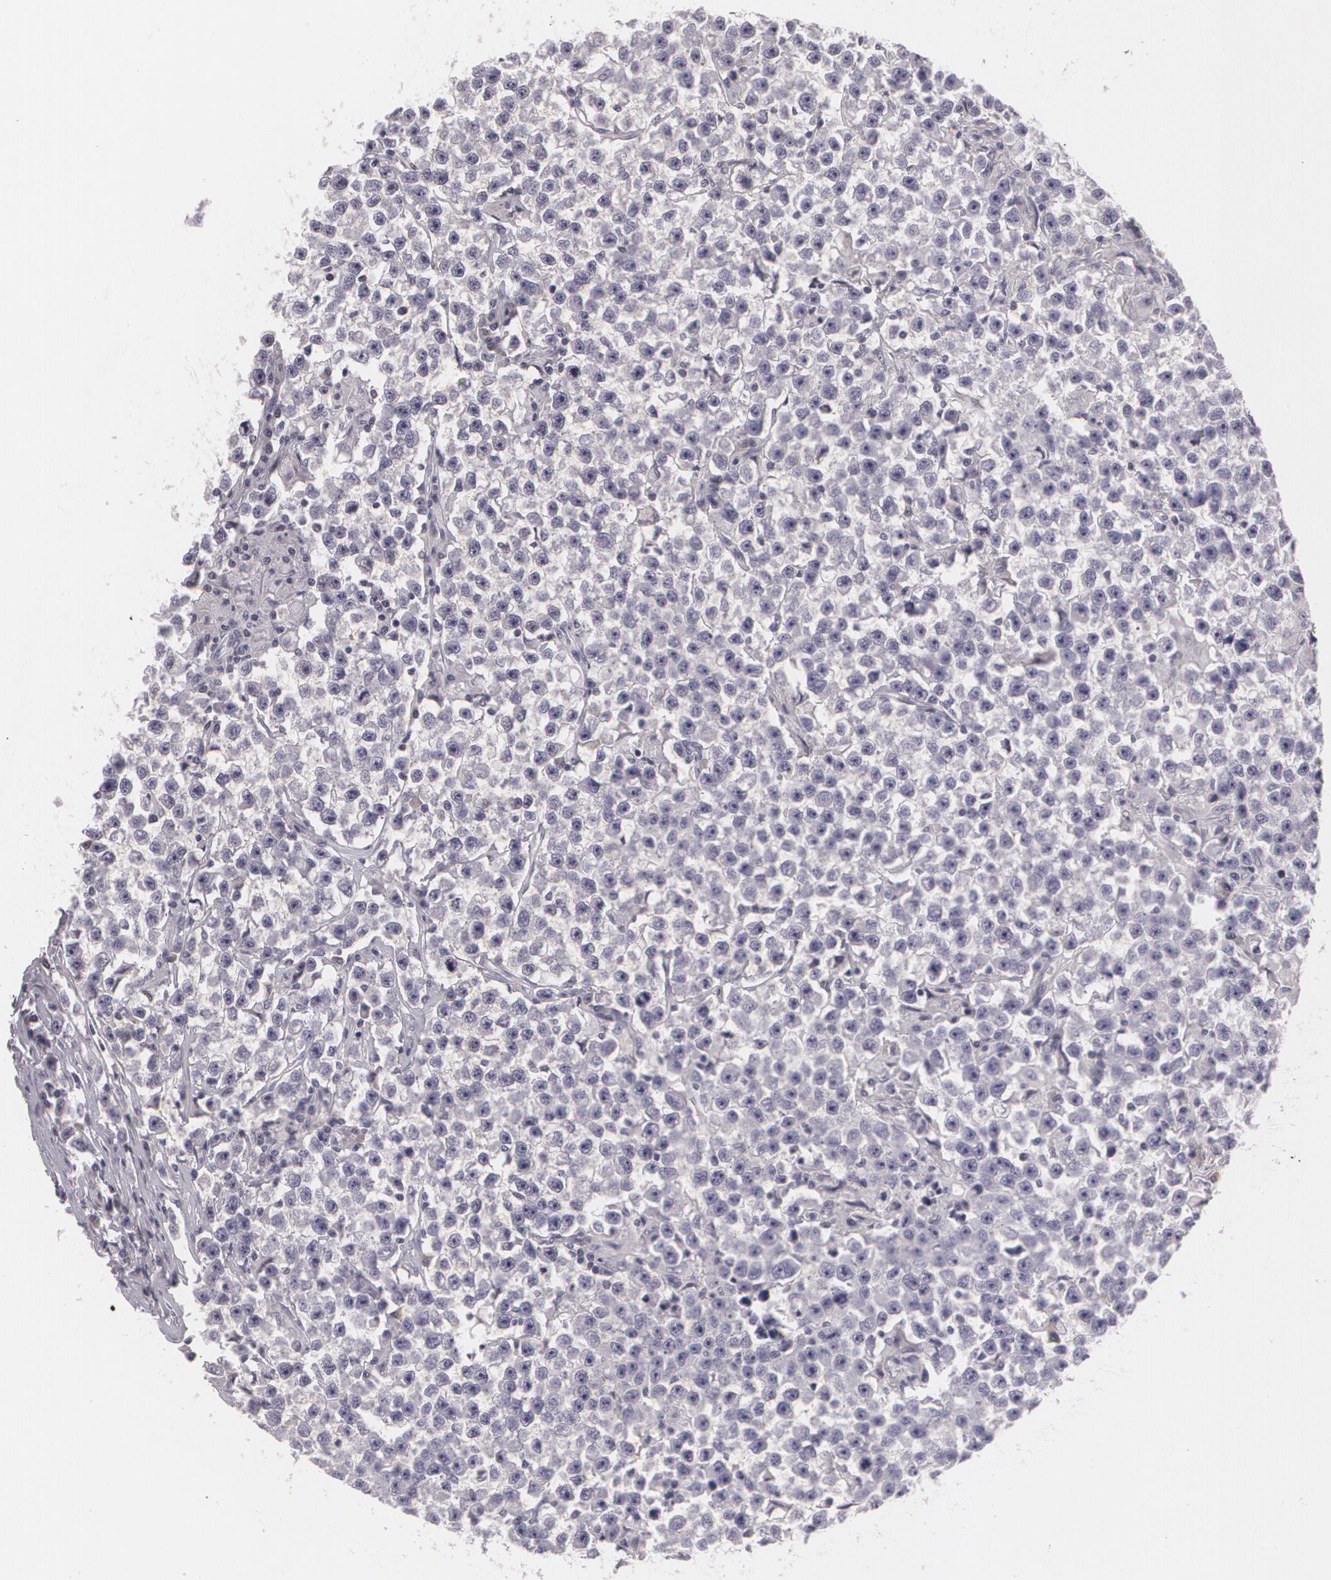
{"staining": {"intensity": "negative", "quantity": "none", "location": "none"}, "tissue": "testis cancer", "cell_type": "Tumor cells", "image_type": "cancer", "snomed": [{"axis": "morphology", "description": "Seminoma, NOS"}, {"axis": "topography", "description": "Testis"}], "caption": "DAB (3,3'-diaminobenzidine) immunohistochemical staining of seminoma (testis) demonstrates no significant expression in tumor cells.", "gene": "MAP2", "patient": {"sex": "male", "age": 33}}